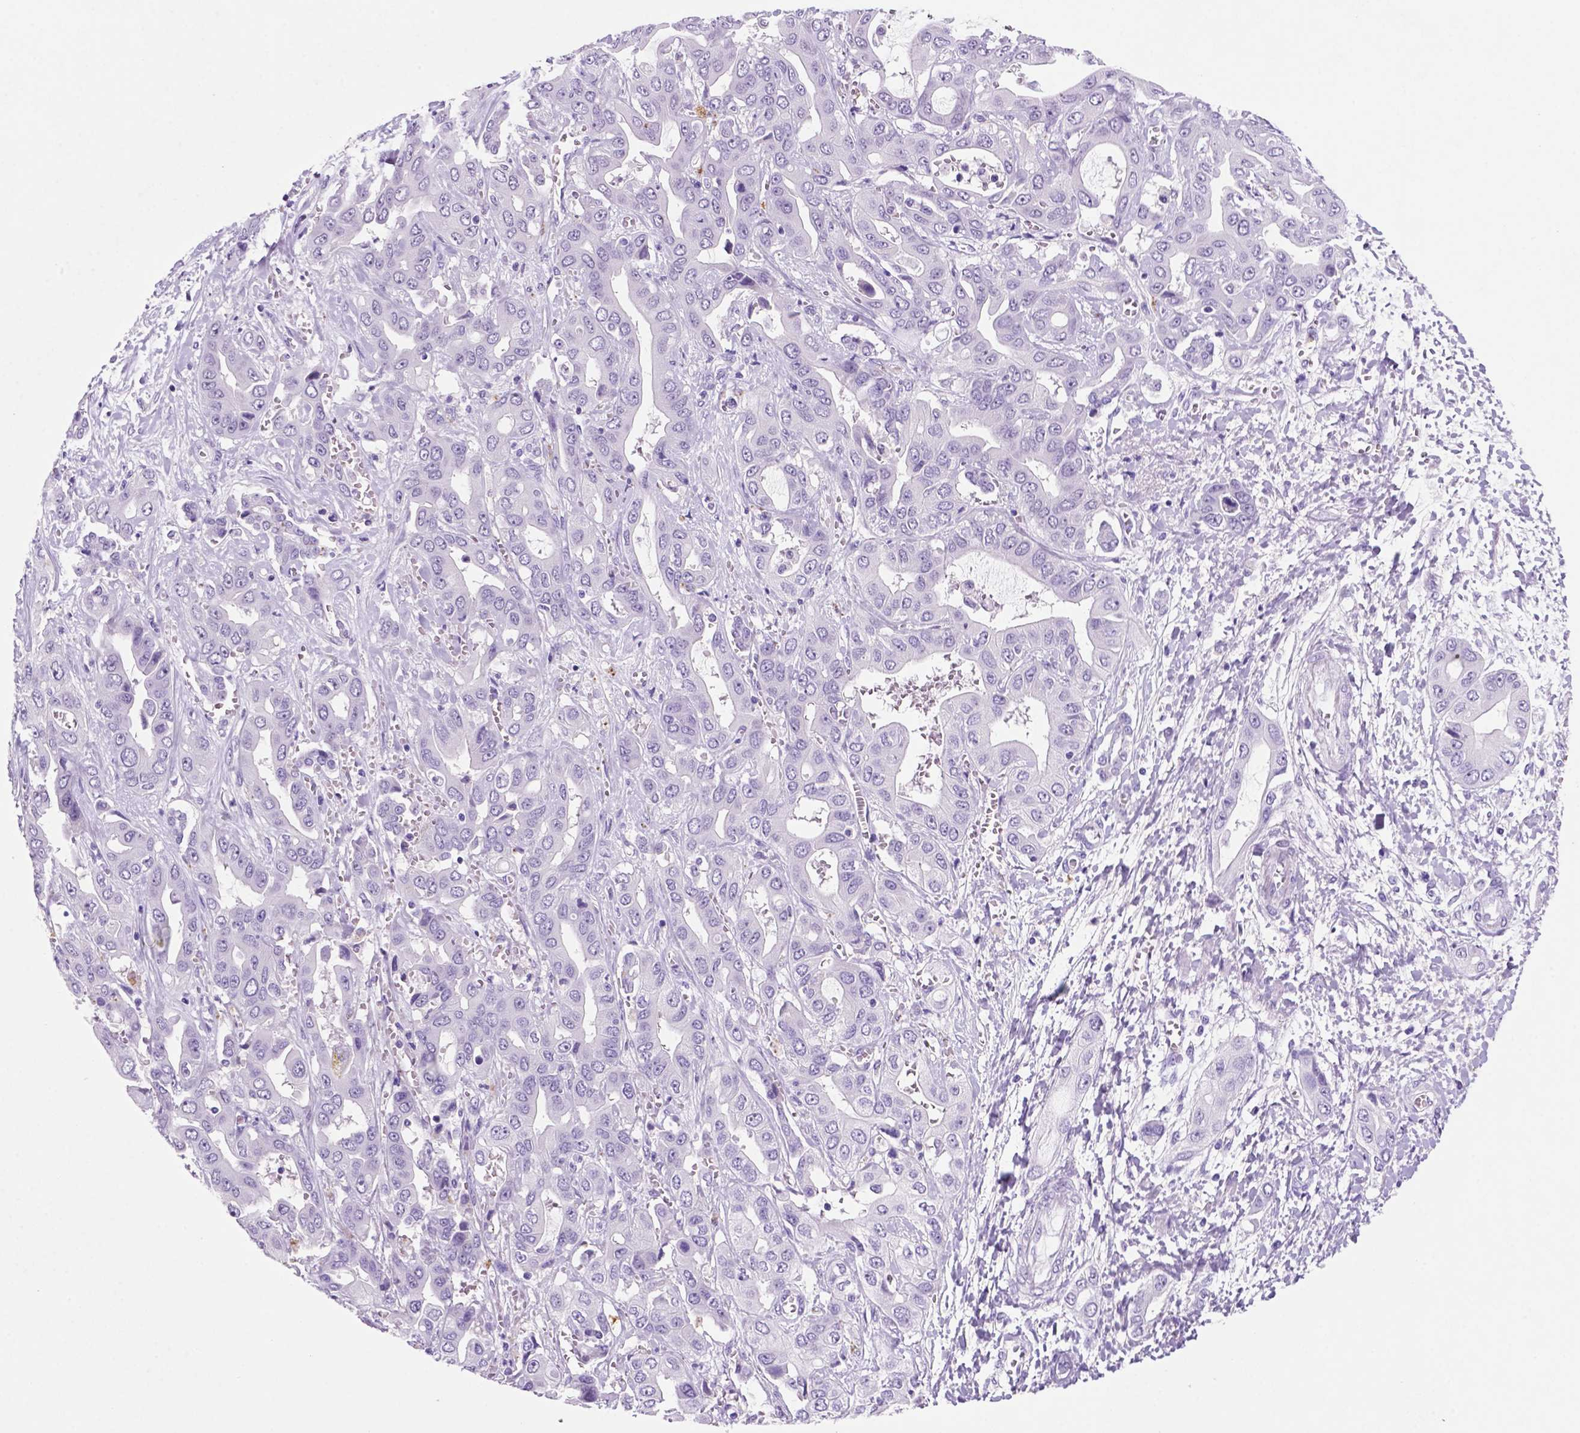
{"staining": {"intensity": "negative", "quantity": "none", "location": "none"}, "tissue": "liver cancer", "cell_type": "Tumor cells", "image_type": "cancer", "snomed": [{"axis": "morphology", "description": "Cholangiocarcinoma"}, {"axis": "topography", "description": "Liver"}], "caption": "IHC image of liver cholangiocarcinoma stained for a protein (brown), which exhibits no positivity in tumor cells.", "gene": "C18orf21", "patient": {"sex": "female", "age": 52}}